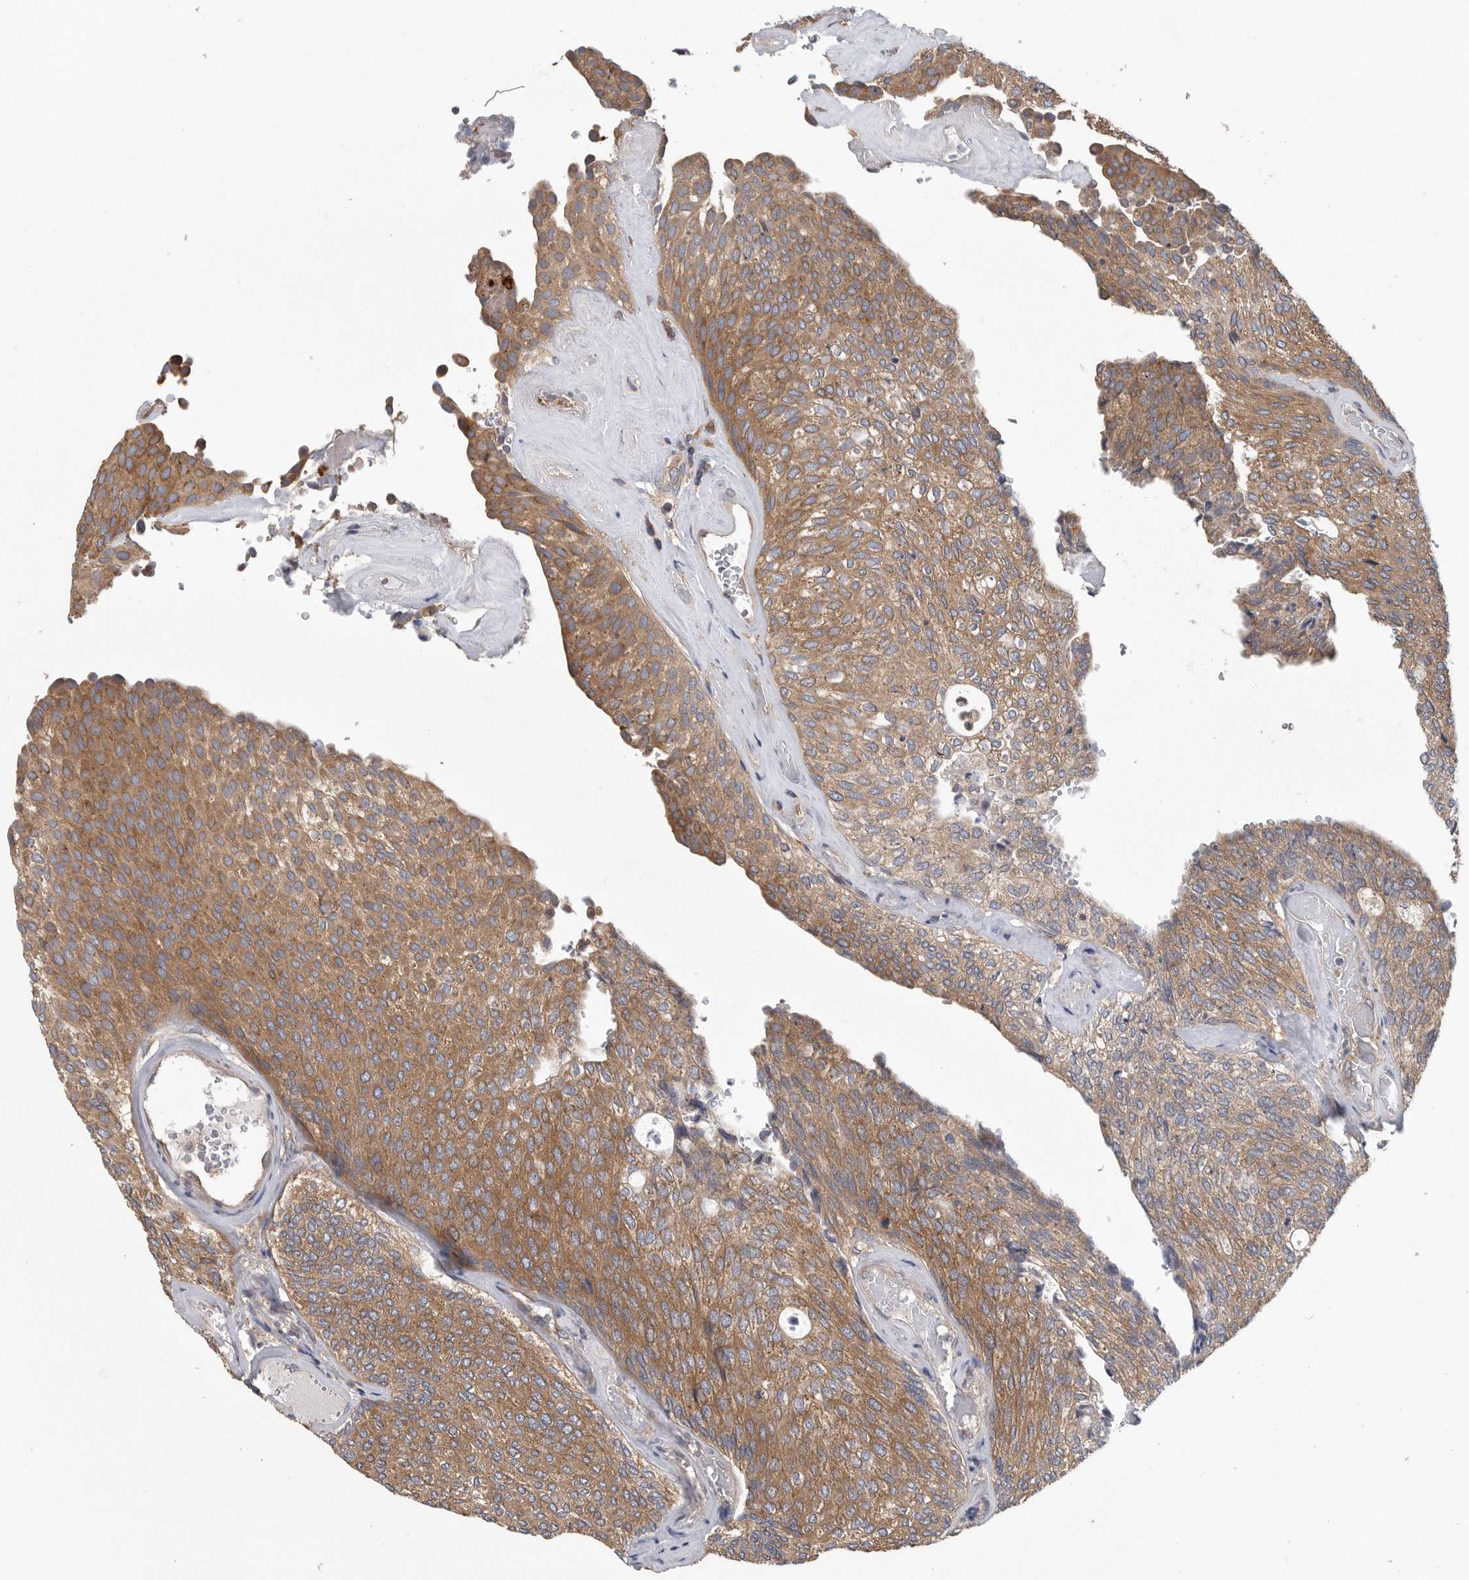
{"staining": {"intensity": "moderate", "quantity": ">75%", "location": "cytoplasmic/membranous"}, "tissue": "urothelial cancer", "cell_type": "Tumor cells", "image_type": "cancer", "snomed": [{"axis": "morphology", "description": "Urothelial carcinoma, Low grade"}, {"axis": "topography", "description": "Urinary bladder"}], "caption": "IHC (DAB) staining of human urothelial carcinoma (low-grade) displays moderate cytoplasmic/membranous protein staining in about >75% of tumor cells.", "gene": "OXR1", "patient": {"sex": "female", "age": 79}}